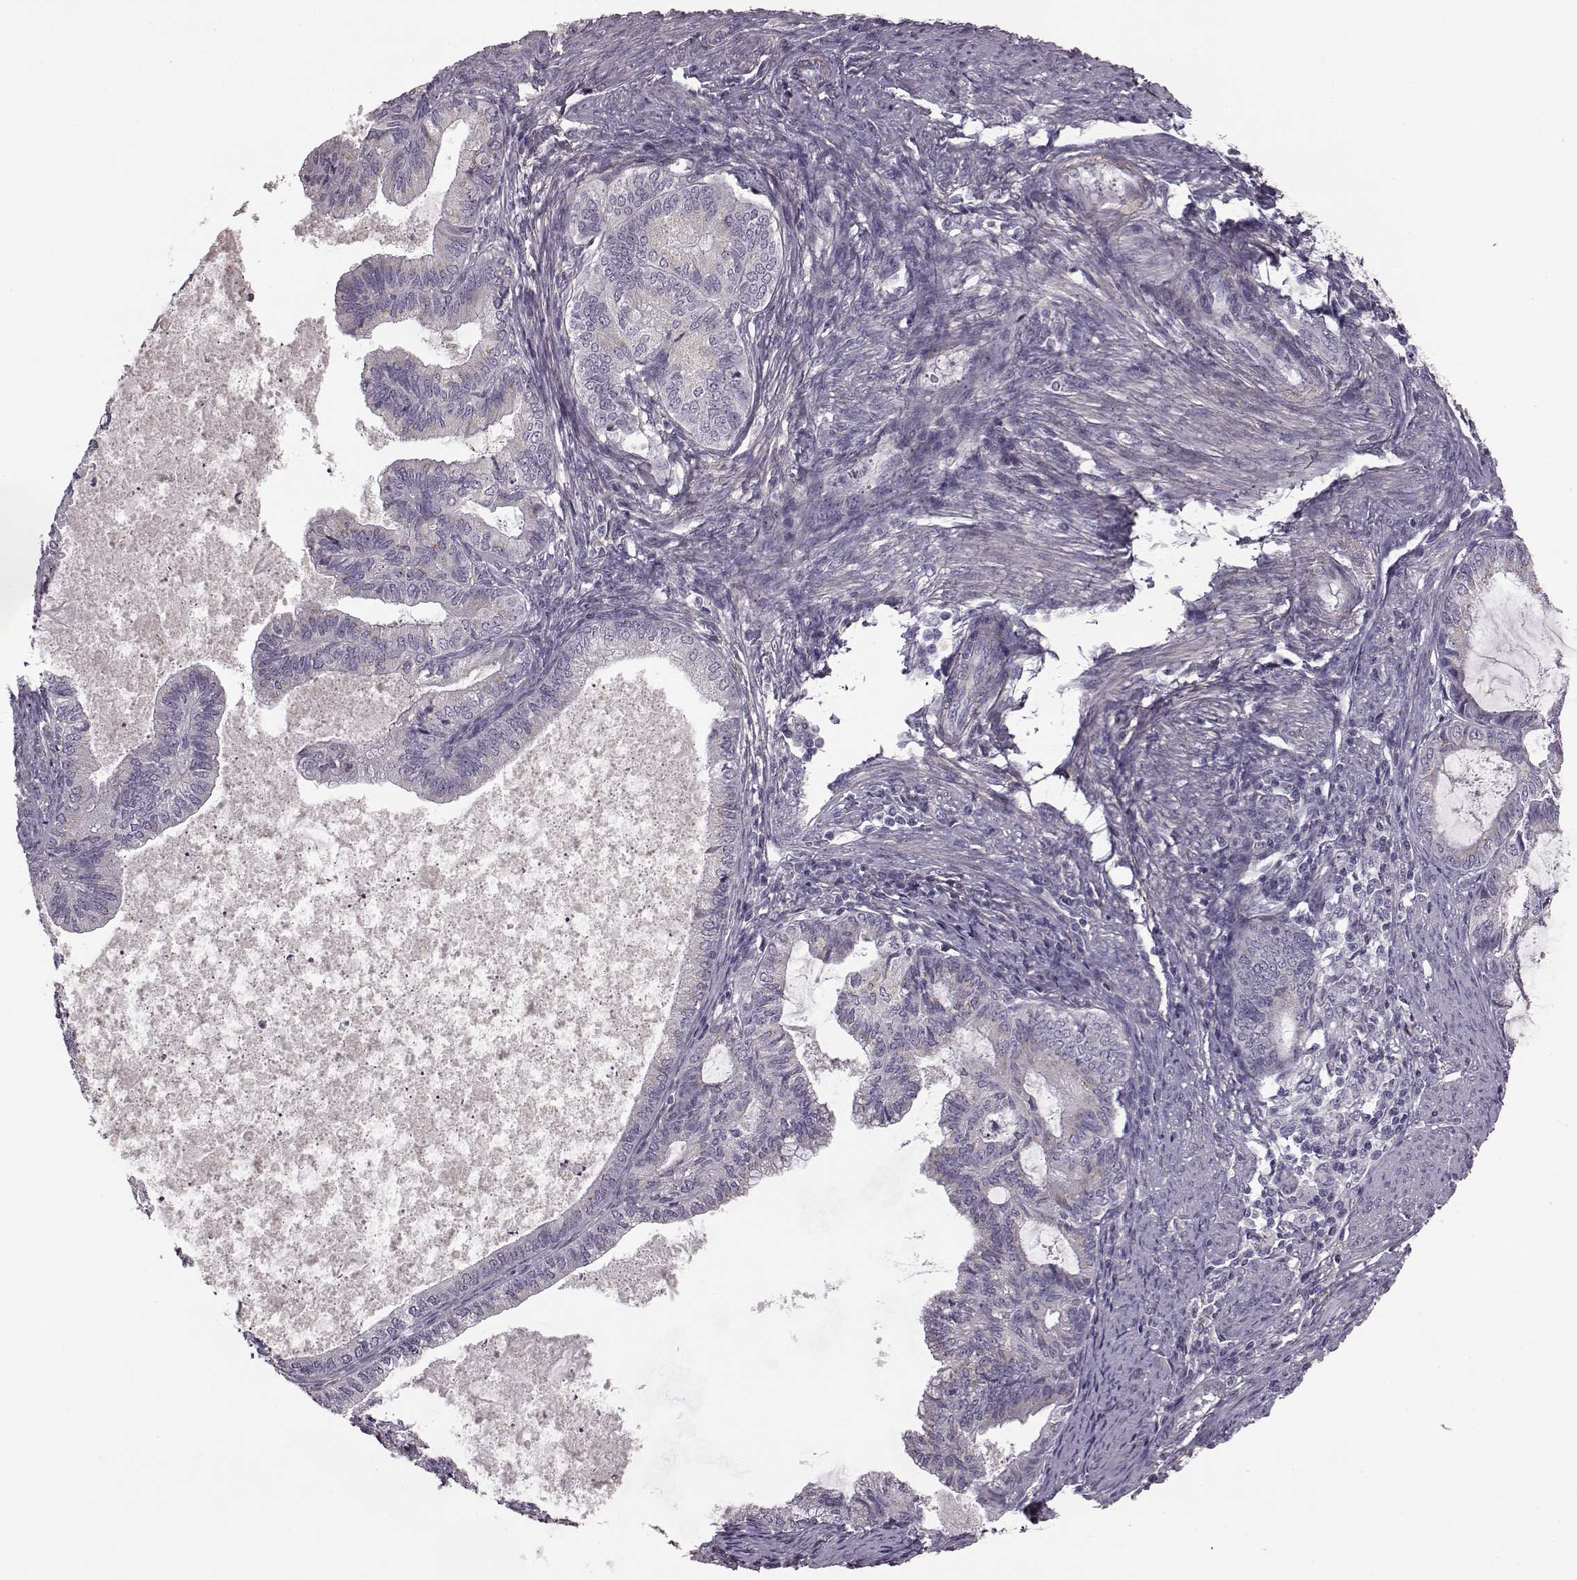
{"staining": {"intensity": "negative", "quantity": "none", "location": "none"}, "tissue": "endometrial cancer", "cell_type": "Tumor cells", "image_type": "cancer", "snomed": [{"axis": "morphology", "description": "Adenocarcinoma, NOS"}, {"axis": "topography", "description": "Endometrium"}], "caption": "Endometrial cancer stained for a protein using immunohistochemistry demonstrates no staining tumor cells.", "gene": "GRK1", "patient": {"sex": "female", "age": 86}}